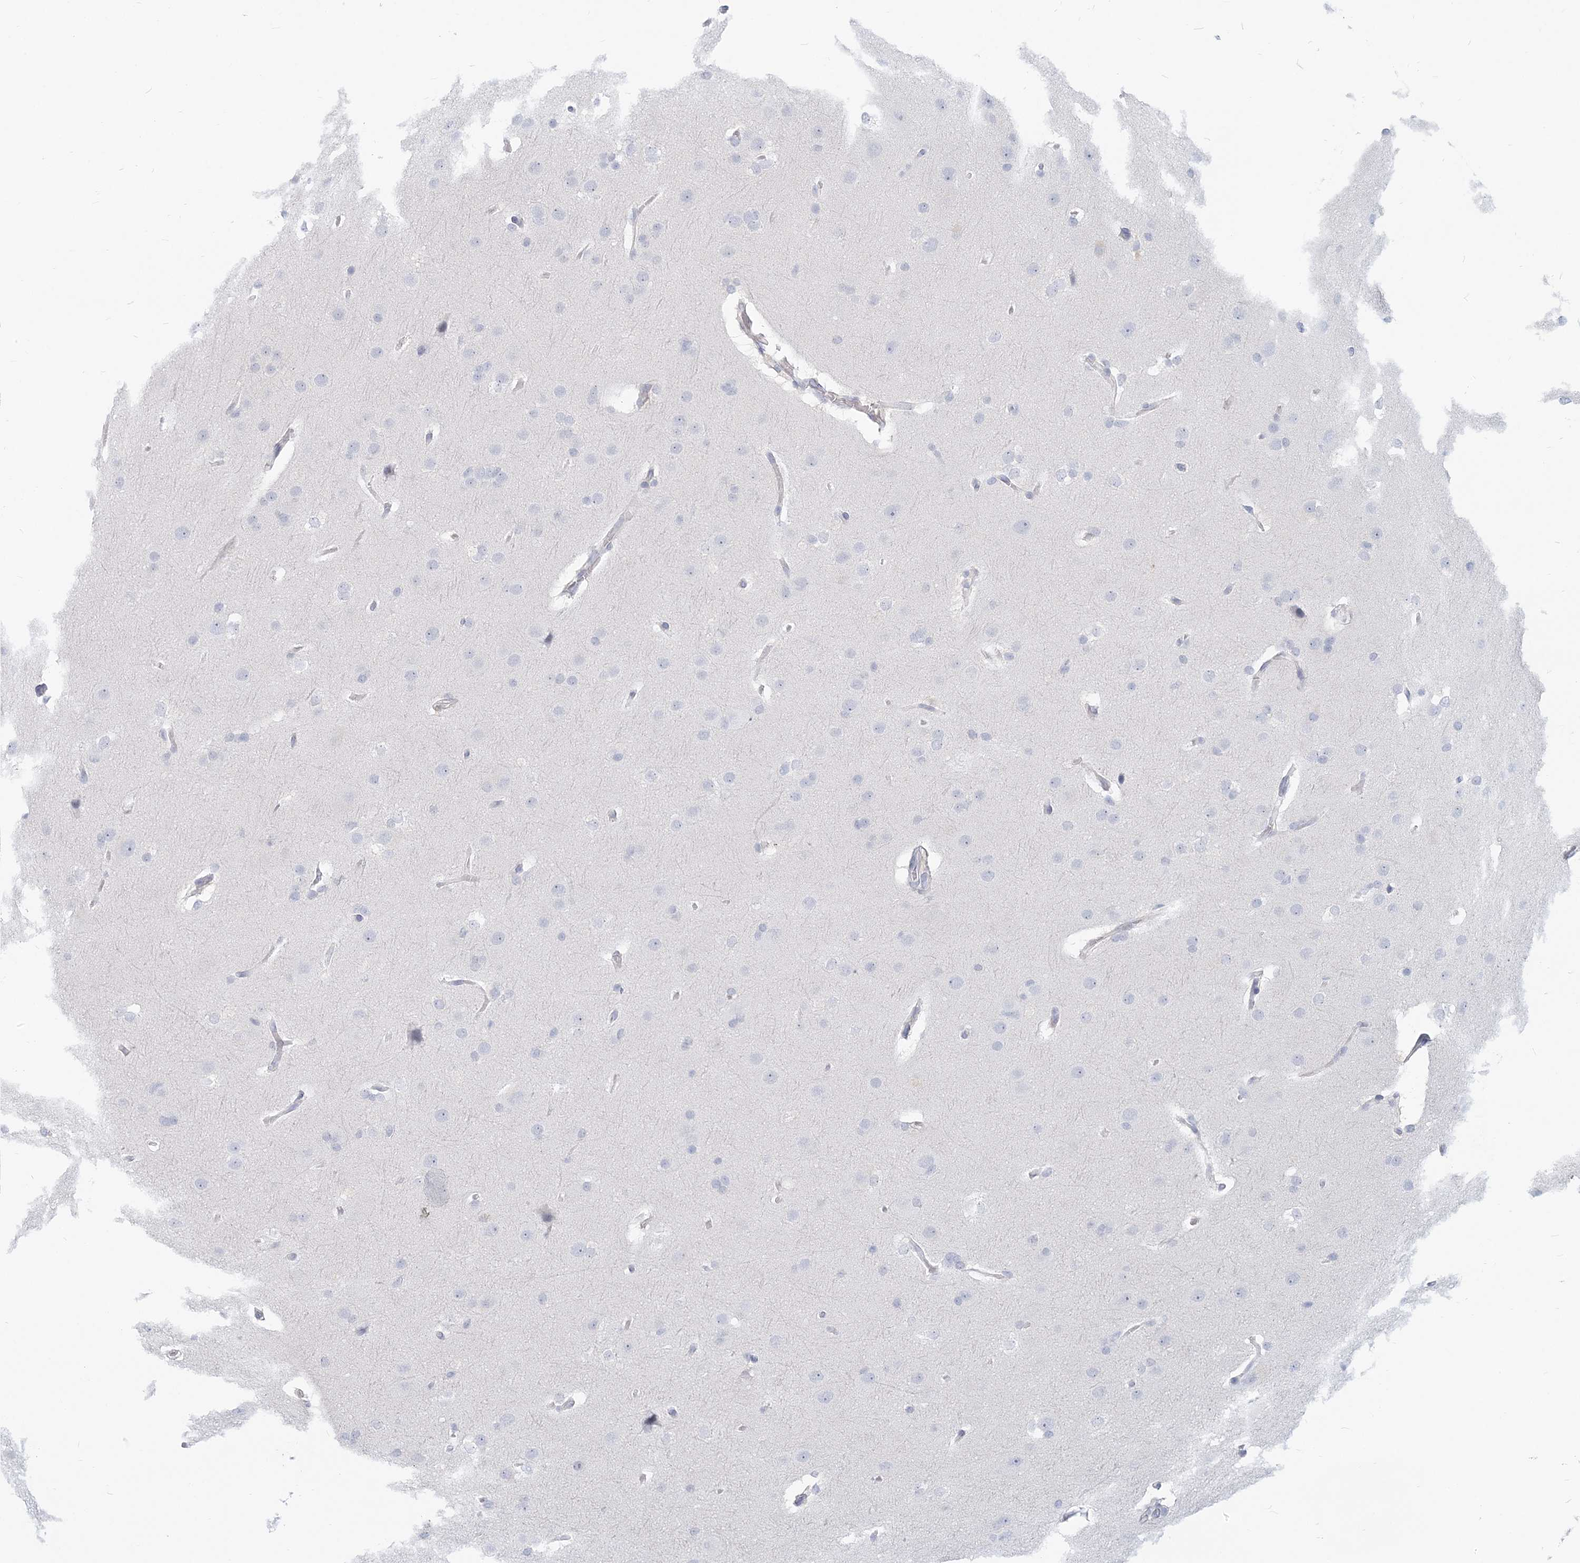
{"staining": {"intensity": "negative", "quantity": "none", "location": "none"}, "tissue": "glioma", "cell_type": "Tumor cells", "image_type": "cancer", "snomed": [{"axis": "morphology", "description": "Glioma, malignant, Low grade"}, {"axis": "topography", "description": "Brain"}], "caption": "DAB immunohistochemical staining of glioma demonstrates no significant expression in tumor cells.", "gene": "GMPPA", "patient": {"sex": "female", "age": 37}}